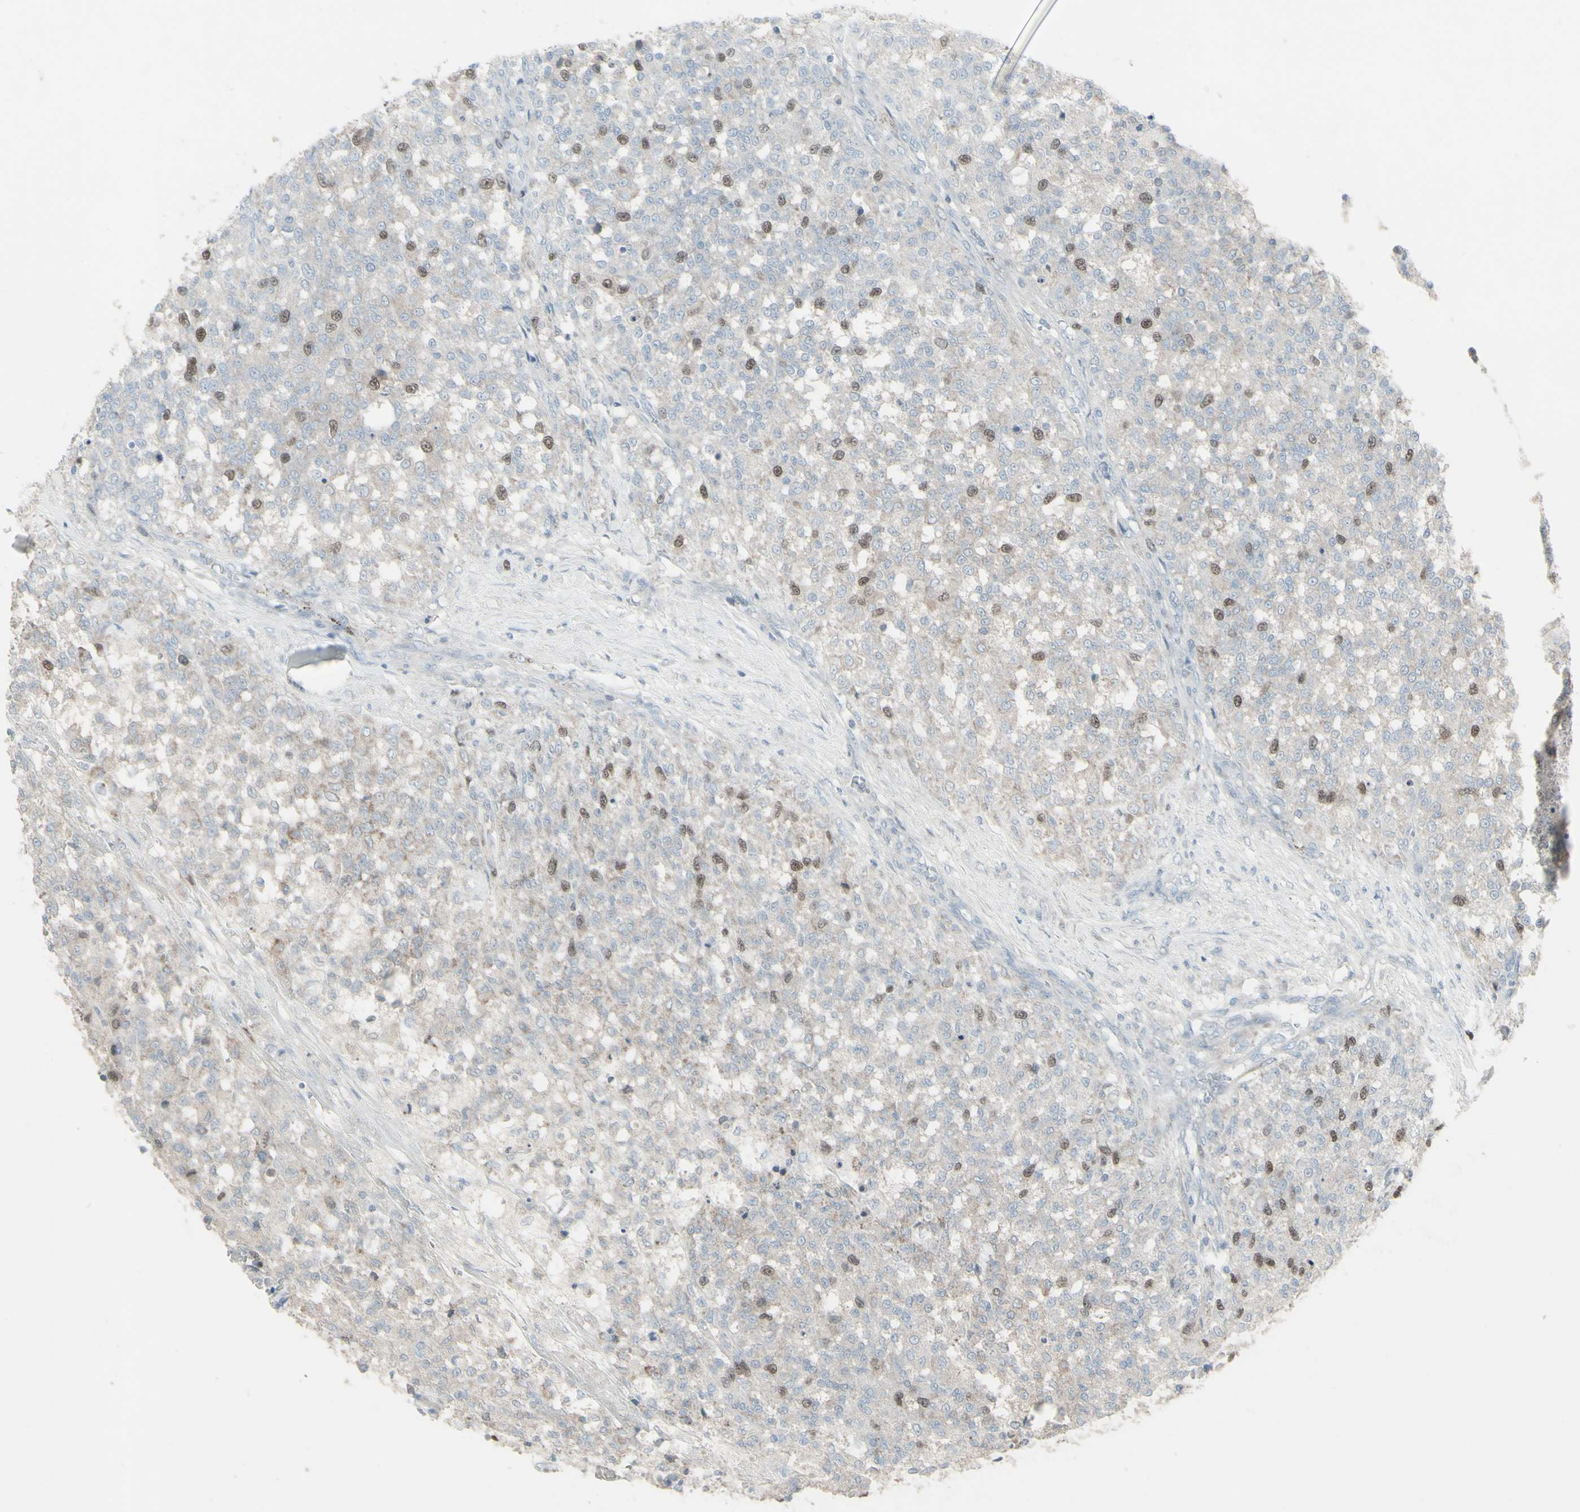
{"staining": {"intensity": "moderate", "quantity": "<25%", "location": "nuclear"}, "tissue": "testis cancer", "cell_type": "Tumor cells", "image_type": "cancer", "snomed": [{"axis": "morphology", "description": "Seminoma, NOS"}, {"axis": "topography", "description": "Testis"}], "caption": "A micrograph showing moderate nuclear positivity in approximately <25% of tumor cells in seminoma (testis), as visualized by brown immunohistochemical staining.", "gene": "GMNN", "patient": {"sex": "male", "age": 59}}